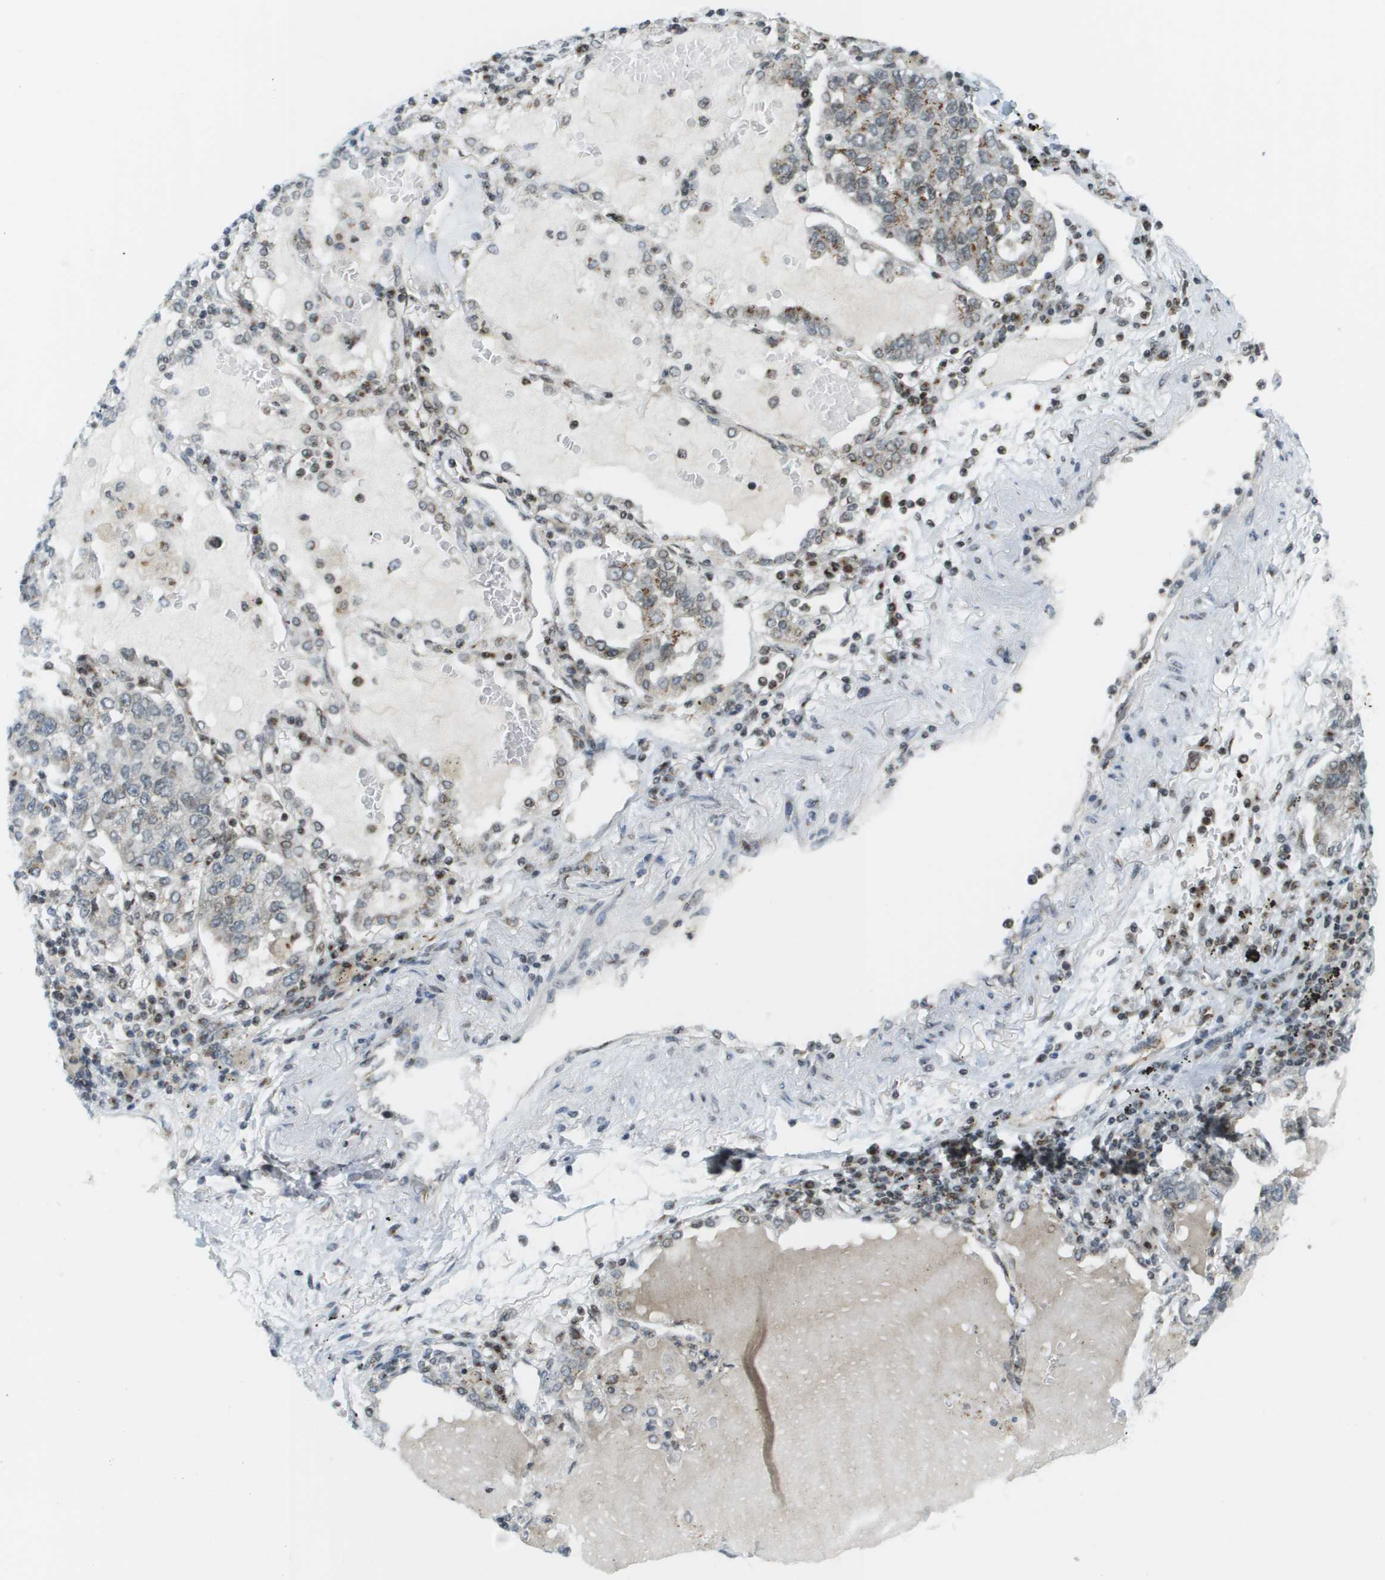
{"staining": {"intensity": "moderate", "quantity": "<25%", "location": "cytoplasmic/membranous"}, "tissue": "lung cancer", "cell_type": "Tumor cells", "image_type": "cancer", "snomed": [{"axis": "morphology", "description": "Adenocarcinoma, NOS"}, {"axis": "topography", "description": "Lung"}], "caption": "Moderate cytoplasmic/membranous protein positivity is appreciated in about <25% of tumor cells in lung cancer (adenocarcinoma). The staining was performed using DAB (3,3'-diaminobenzidine) to visualize the protein expression in brown, while the nuclei were stained in blue with hematoxylin (Magnification: 20x).", "gene": "EVC", "patient": {"sex": "male", "age": 49}}